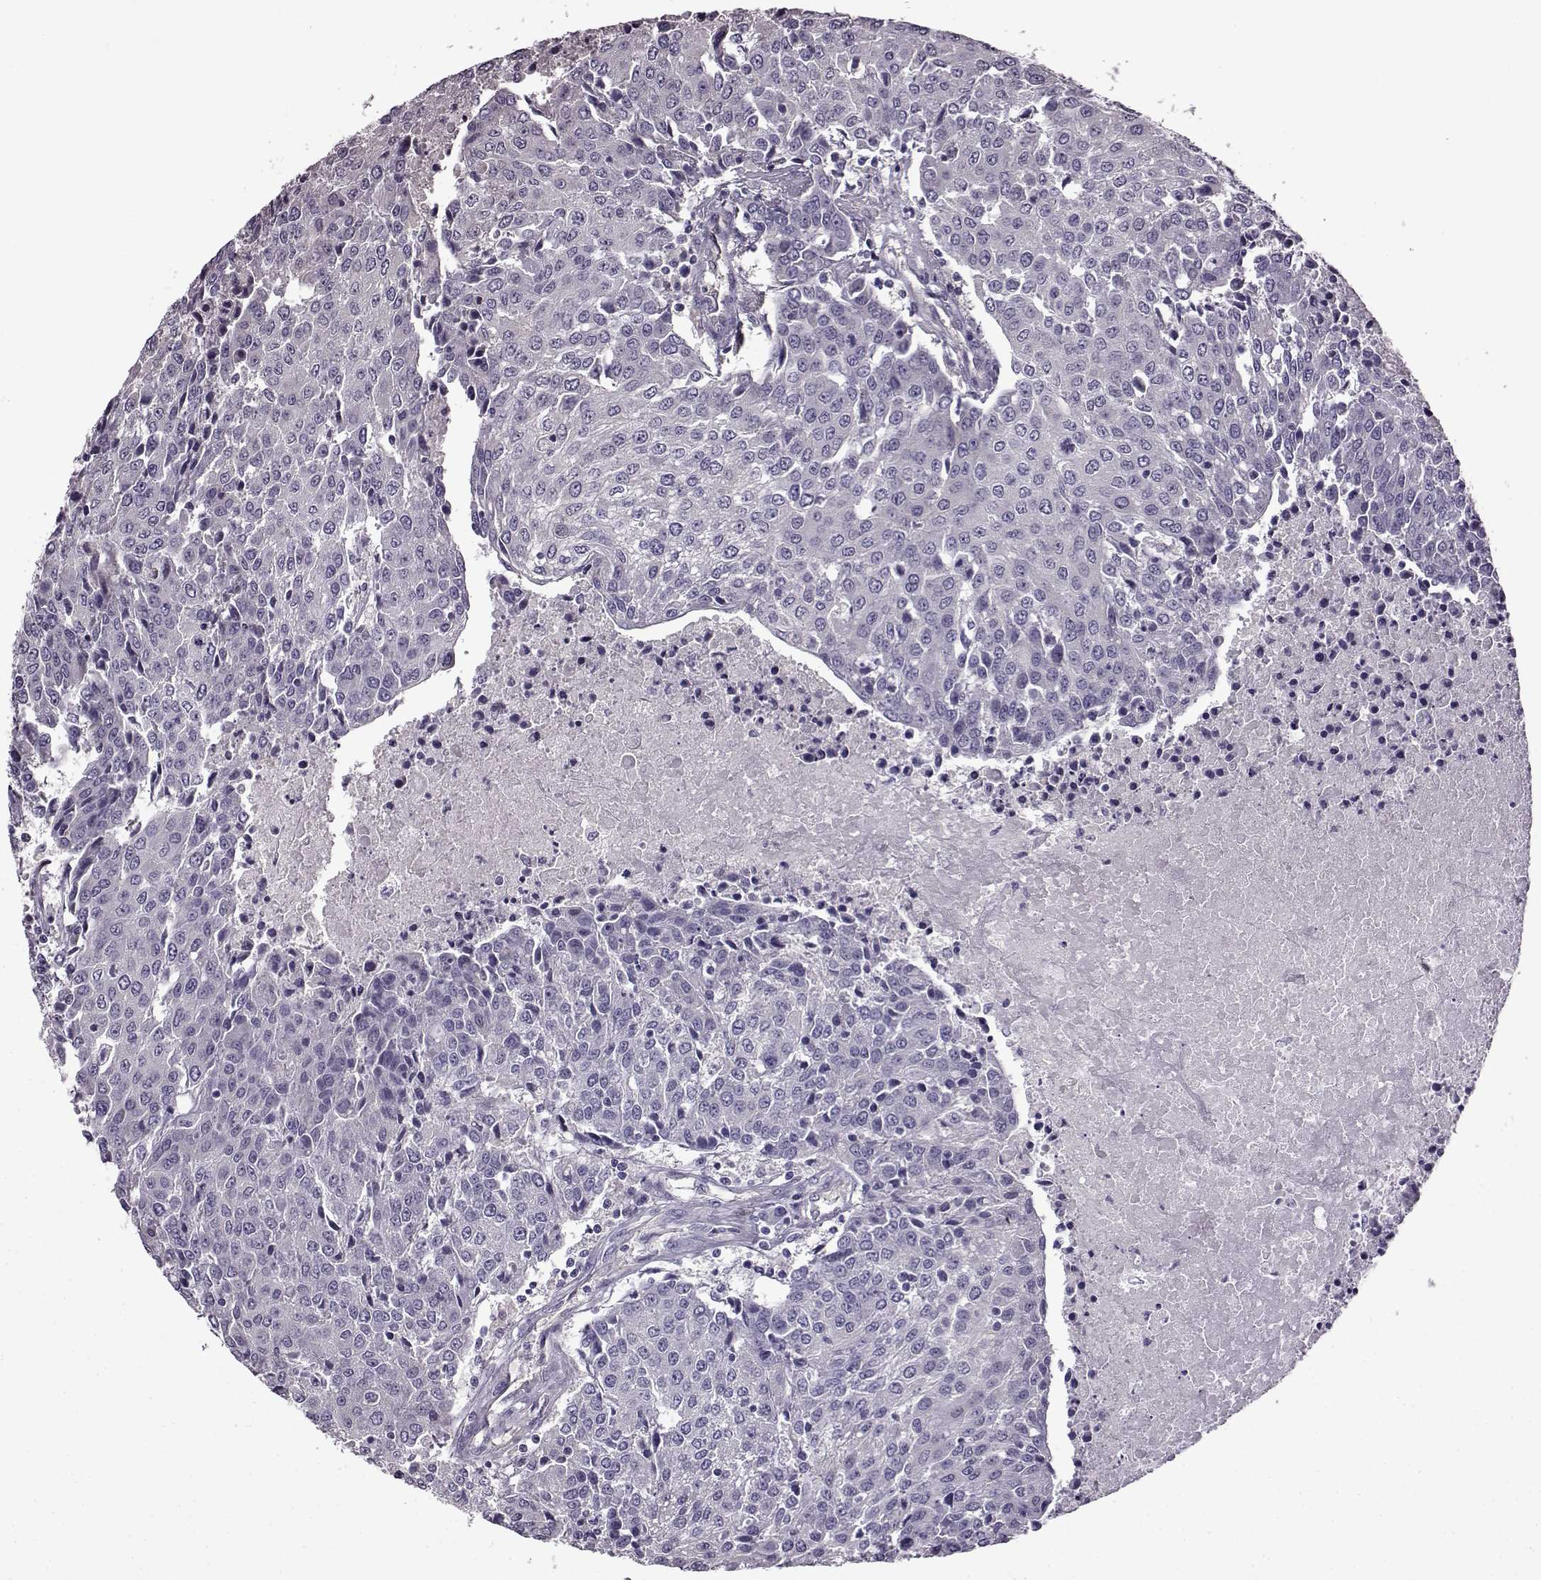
{"staining": {"intensity": "negative", "quantity": "none", "location": "none"}, "tissue": "urothelial cancer", "cell_type": "Tumor cells", "image_type": "cancer", "snomed": [{"axis": "morphology", "description": "Urothelial carcinoma, High grade"}, {"axis": "topography", "description": "Urinary bladder"}], "caption": "Immunohistochemistry image of human urothelial cancer stained for a protein (brown), which demonstrates no positivity in tumor cells.", "gene": "EDDM3B", "patient": {"sex": "female", "age": 85}}